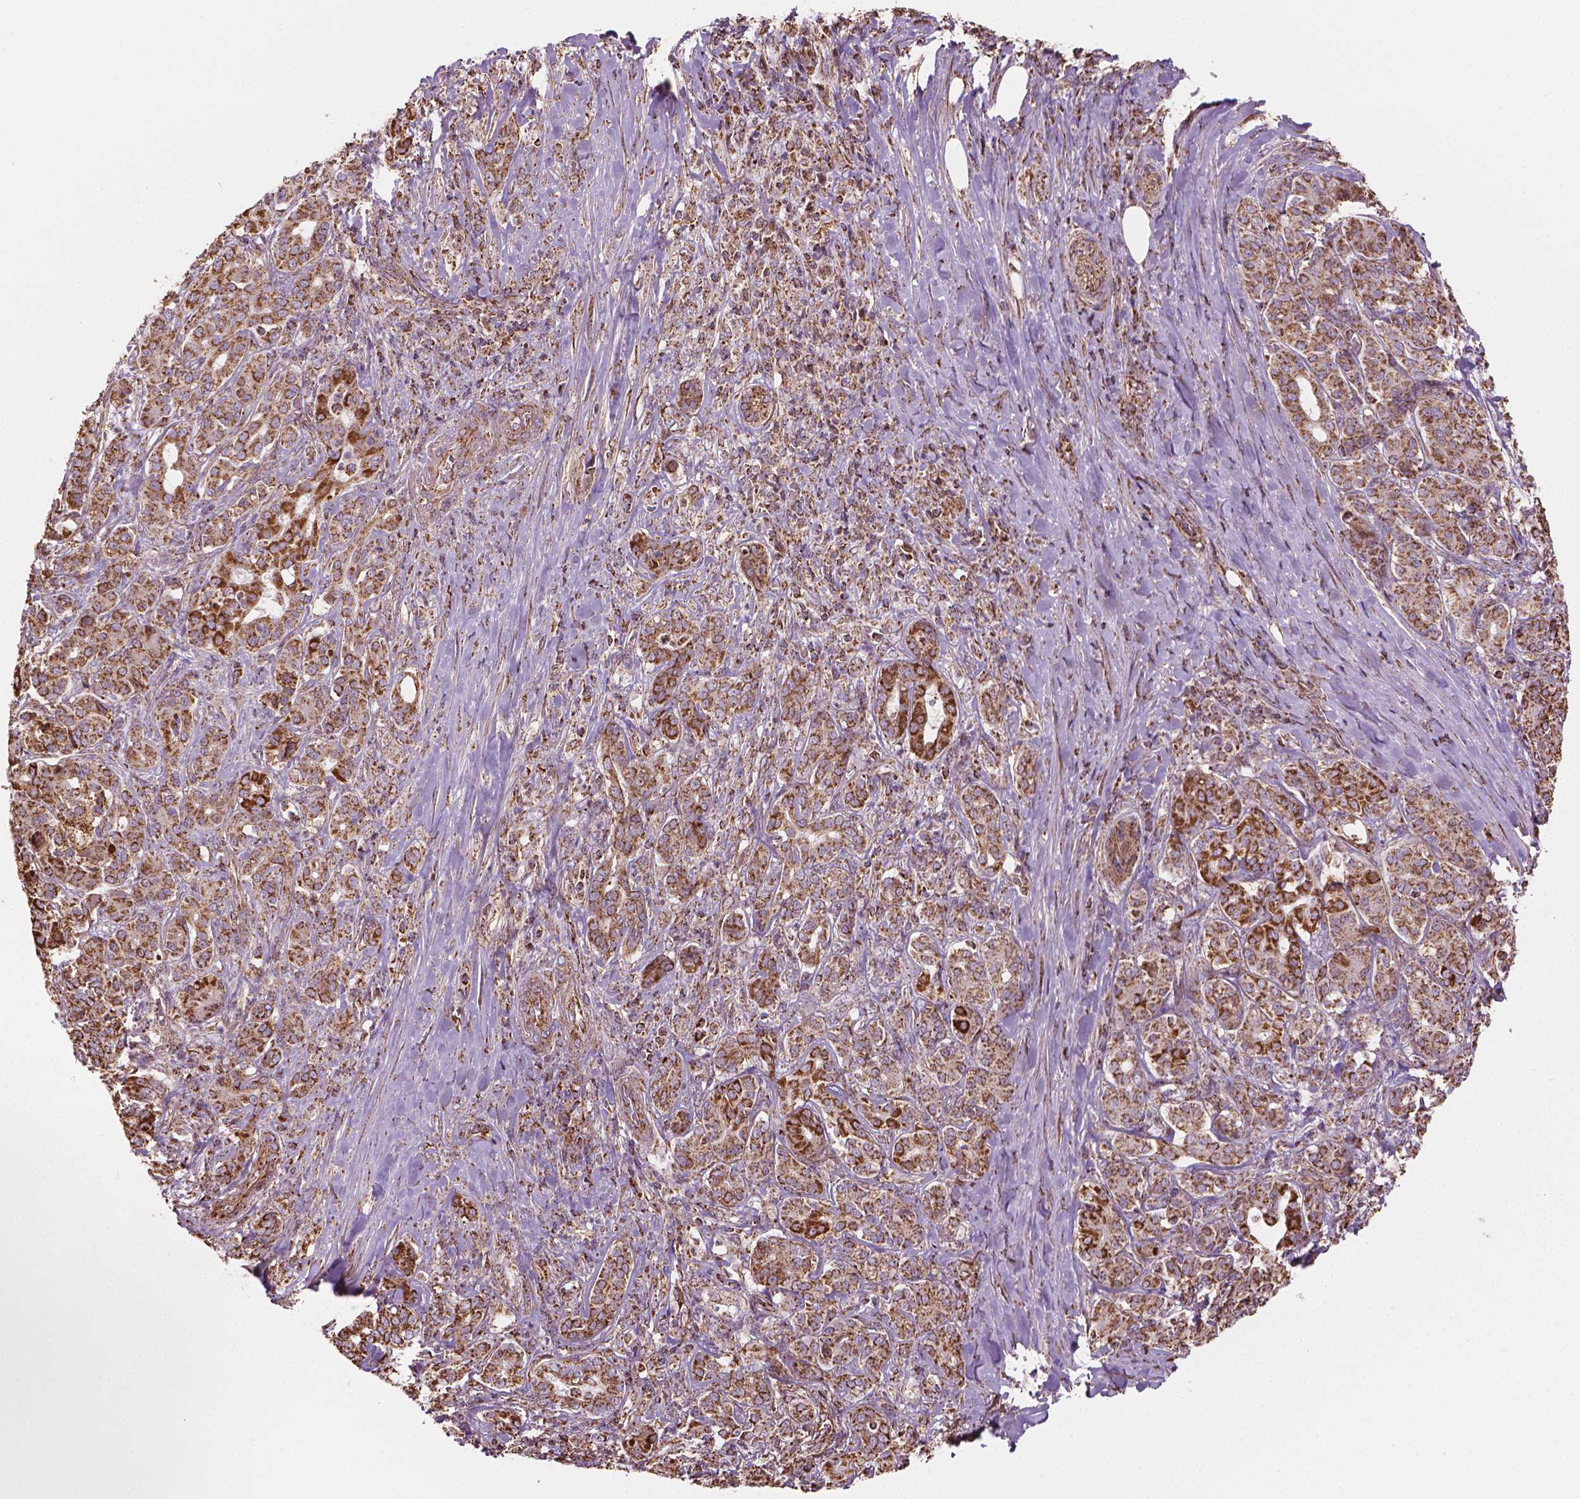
{"staining": {"intensity": "moderate", "quantity": ">75%", "location": "cytoplasmic/membranous"}, "tissue": "pancreatic cancer", "cell_type": "Tumor cells", "image_type": "cancer", "snomed": [{"axis": "morphology", "description": "Normal tissue, NOS"}, {"axis": "morphology", "description": "Inflammation, NOS"}, {"axis": "morphology", "description": "Adenocarcinoma, NOS"}, {"axis": "topography", "description": "Pancreas"}], "caption": "Protein analysis of pancreatic cancer tissue displays moderate cytoplasmic/membranous expression in approximately >75% of tumor cells.", "gene": "HS3ST3A1", "patient": {"sex": "male", "age": 57}}